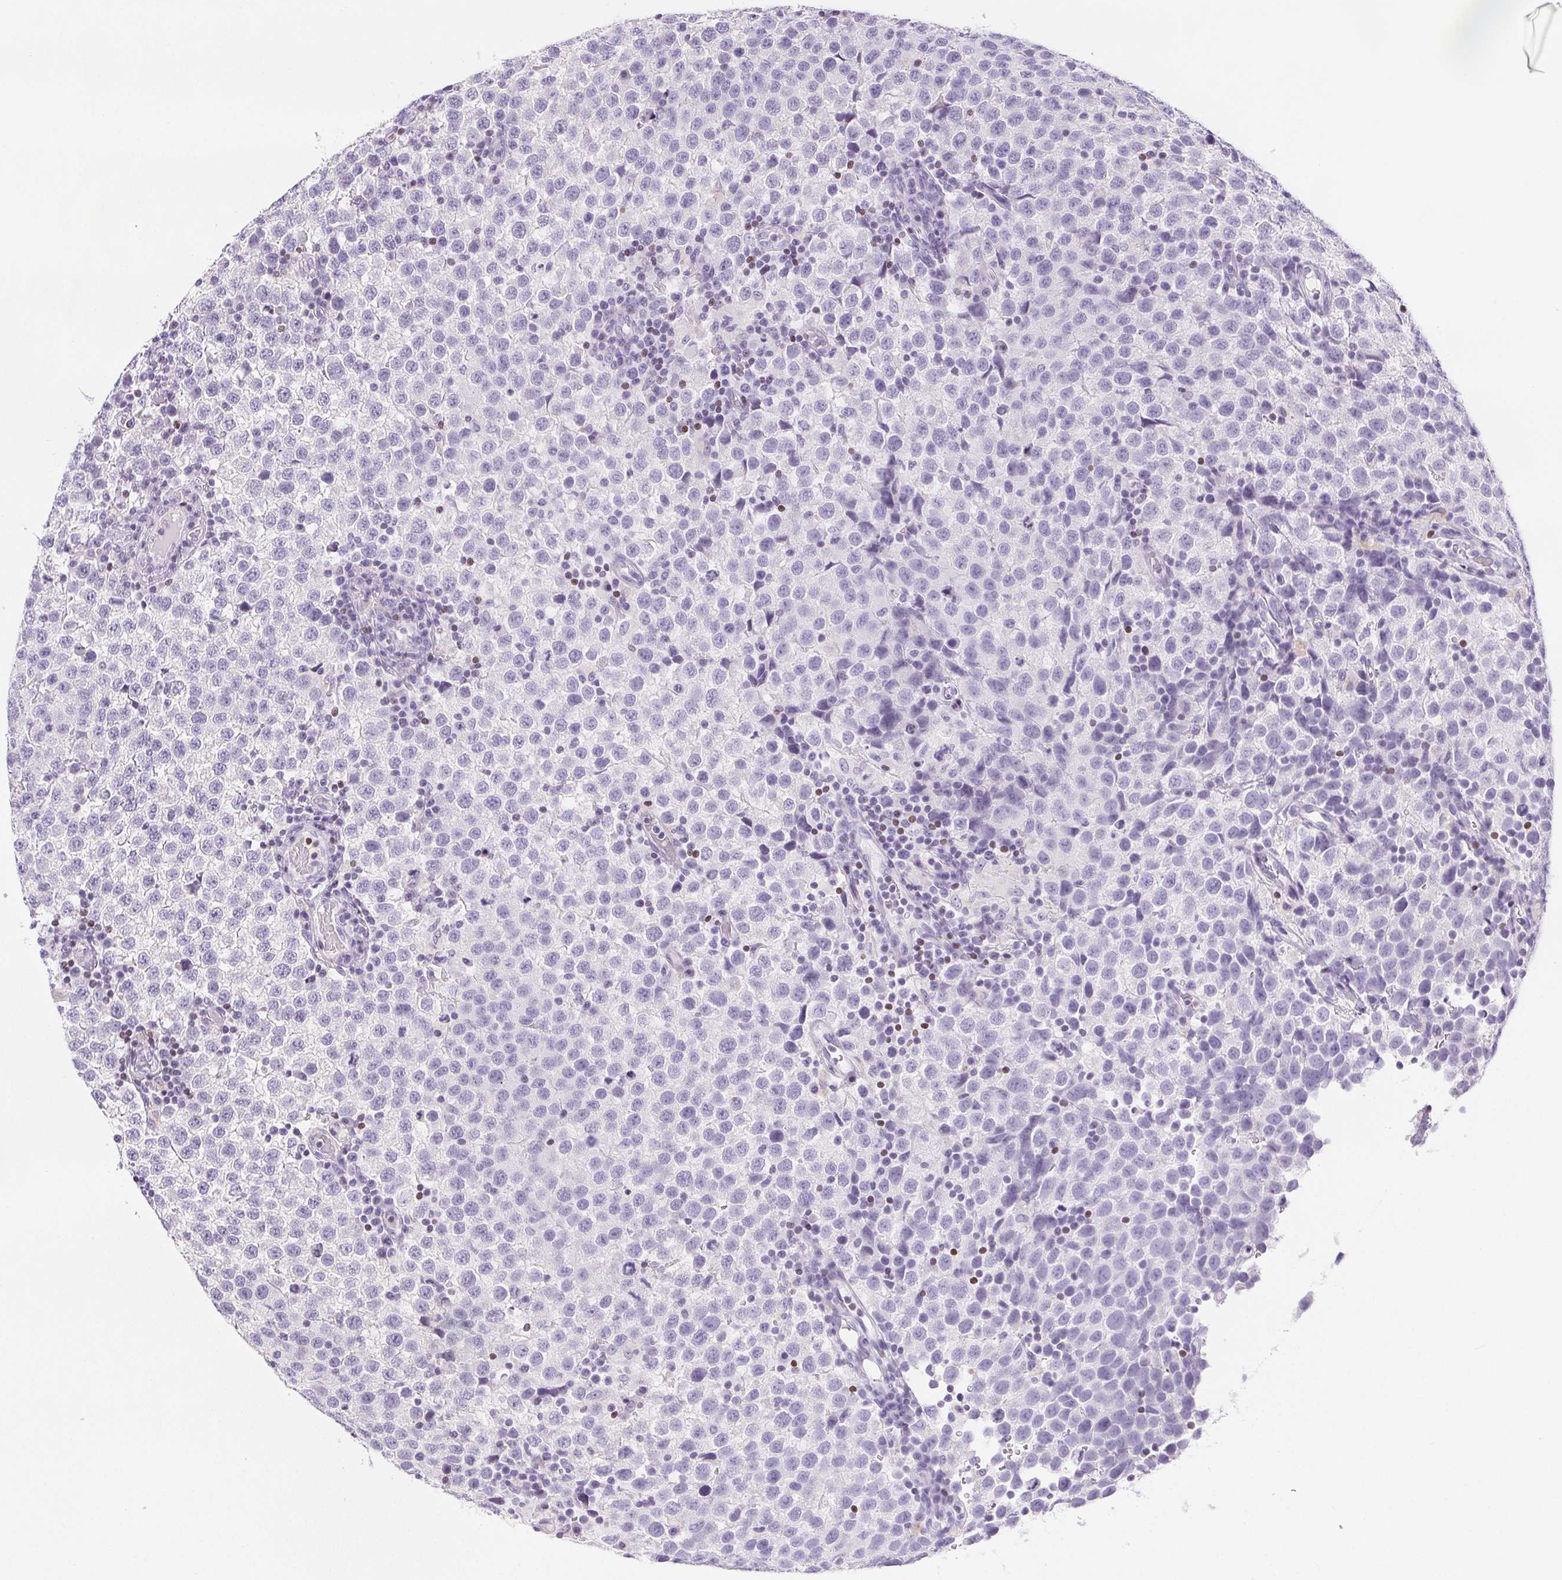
{"staining": {"intensity": "negative", "quantity": "none", "location": "none"}, "tissue": "testis cancer", "cell_type": "Tumor cells", "image_type": "cancer", "snomed": [{"axis": "morphology", "description": "Seminoma, NOS"}, {"axis": "topography", "description": "Testis"}], "caption": "Immunohistochemistry (IHC) image of testis cancer (seminoma) stained for a protein (brown), which shows no staining in tumor cells.", "gene": "BEND2", "patient": {"sex": "male", "age": 34}}